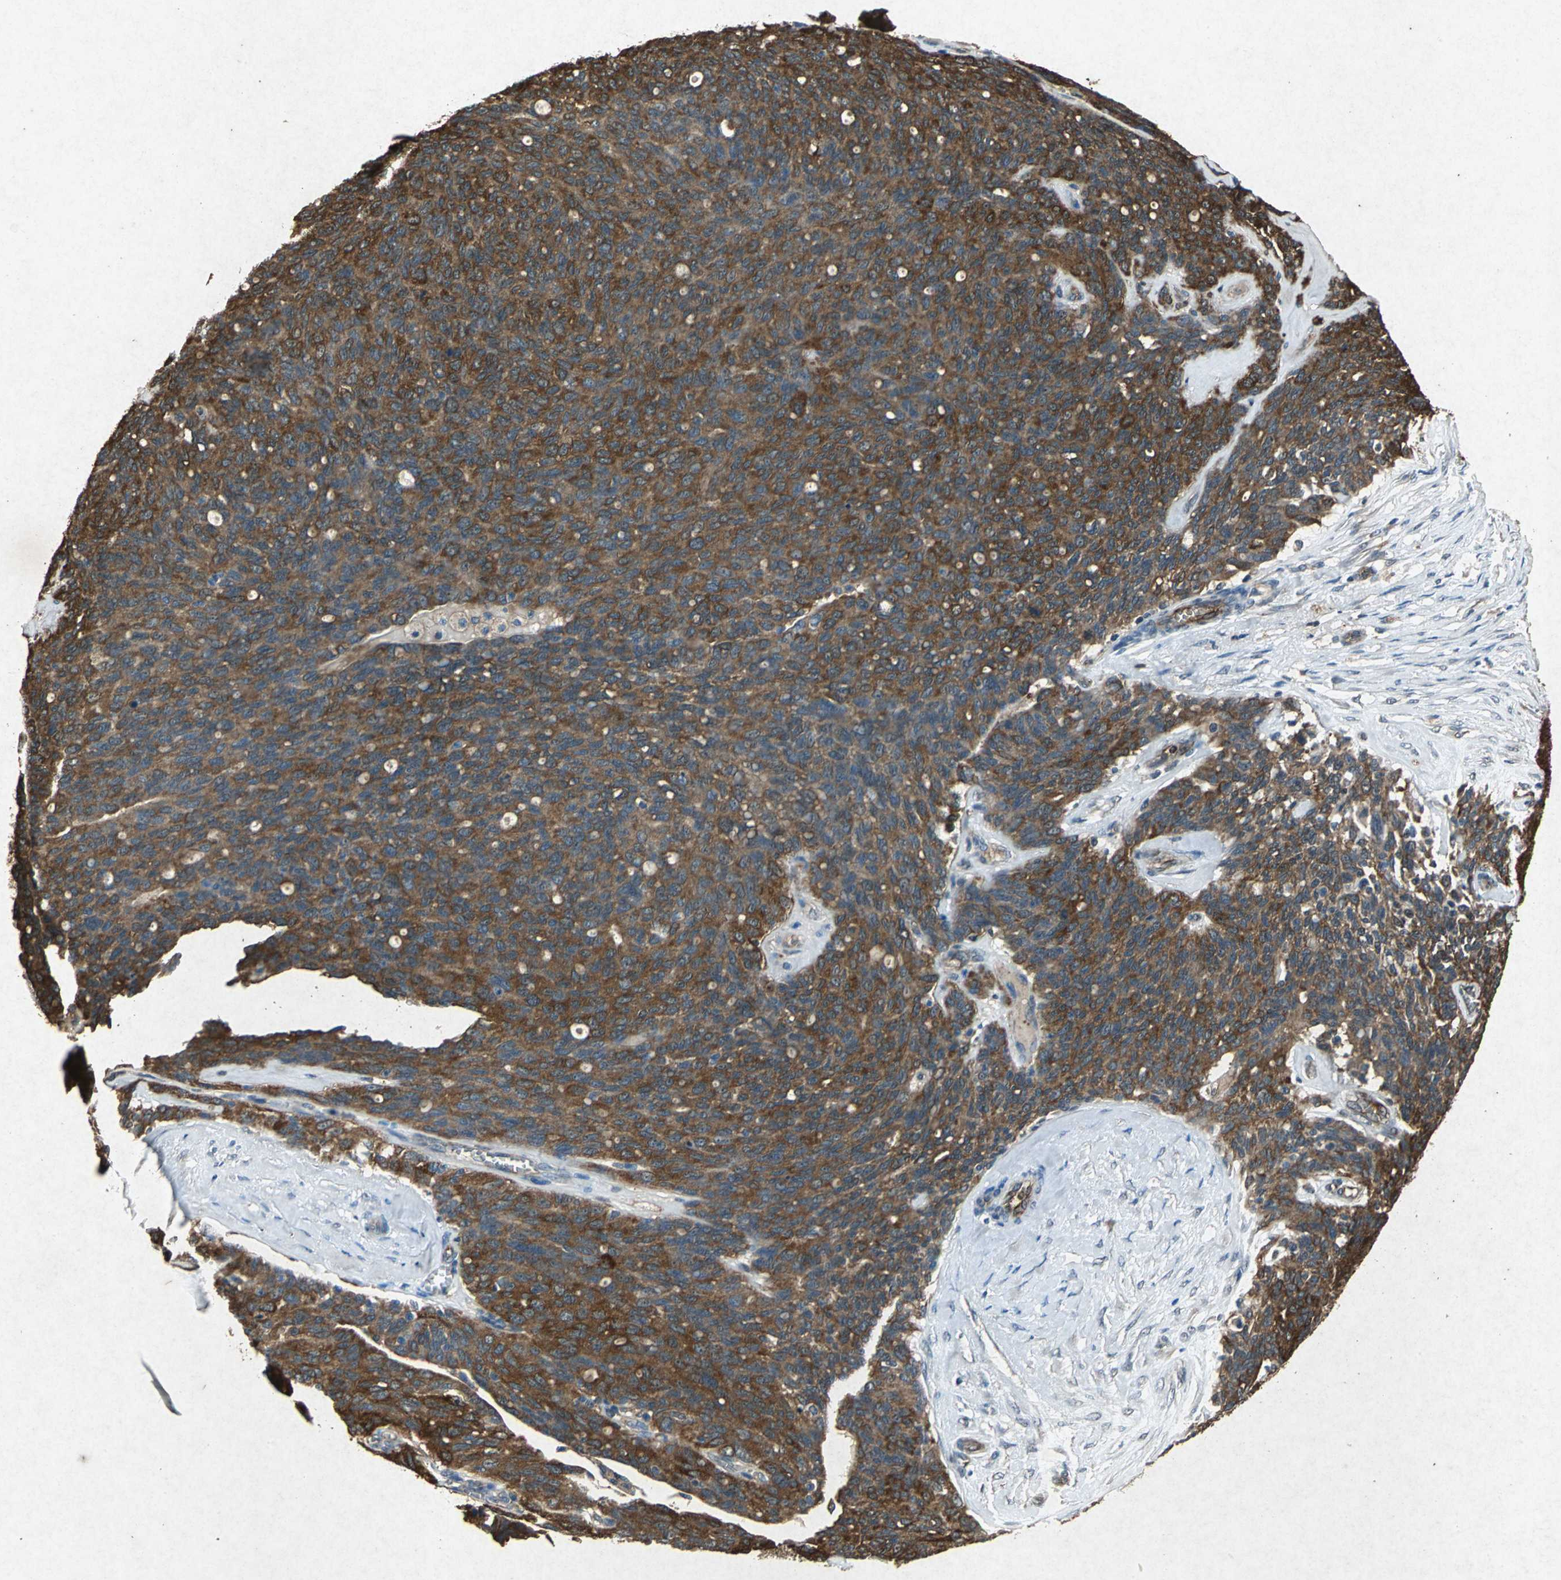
{"staining": {"intensity": "strong", "quantity": ">75%", "location": "cytoplasmic/membranous"}, "tissue": "ovarian cancer", "cell_type": "Tumor cells", "image_type": "cancer", "snomed": [{"axis": "morphology", "description": "Carcinoma, endometroid"}, {"axis": "topography", "description": "Ovary"}], "caption": "Brown immunohistochemical staining in human ovarian cancer (endometroid carcinoma) exhibits strong cytoplasmic/membranous positivity in about >75% of tumor cells.", "gene": "HSP90AB1", "patient": {"sex": "female", "age": 60}}